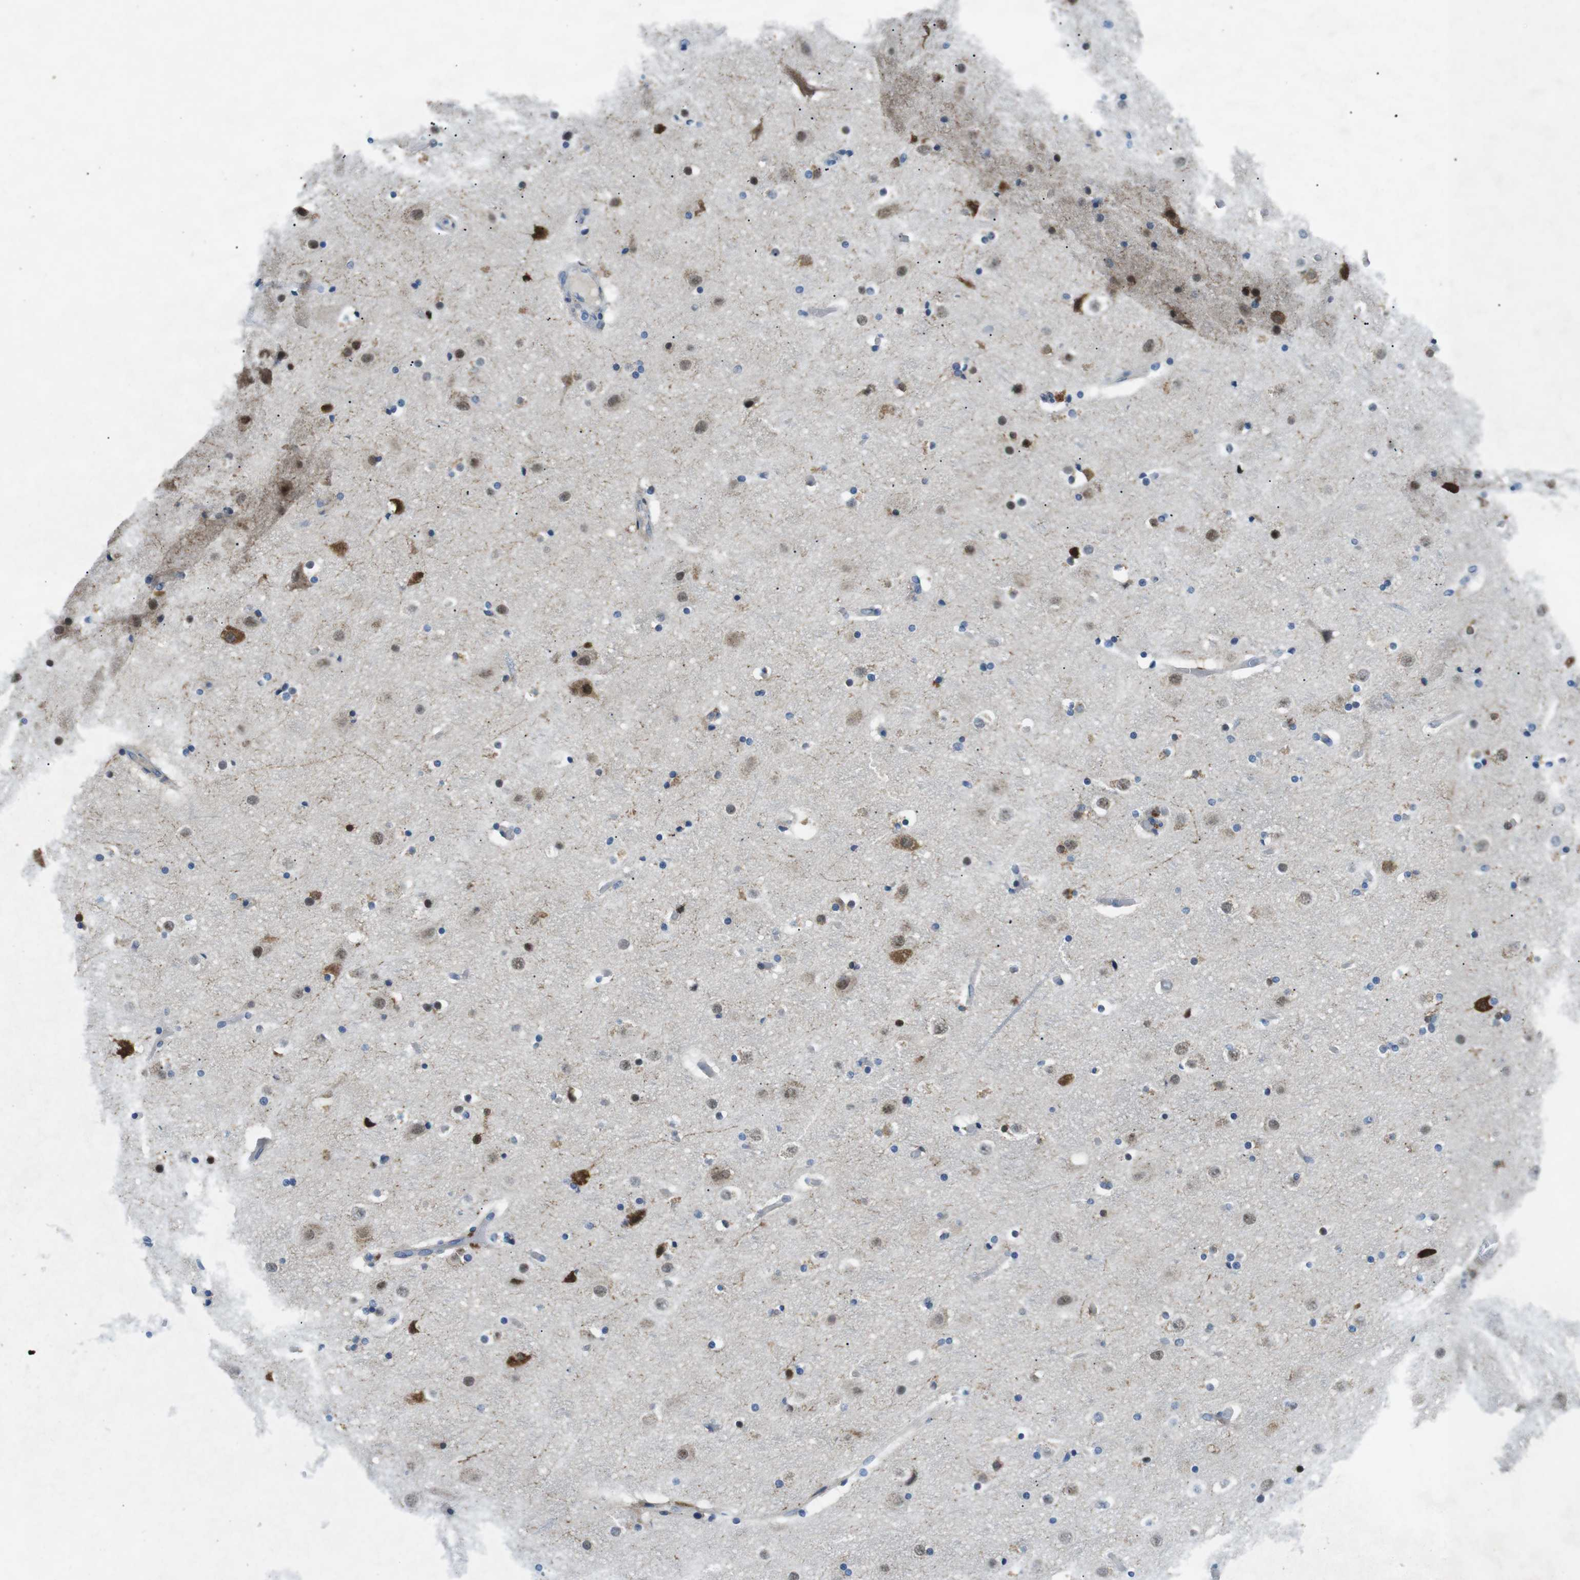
{"staining": {"intensity": "moderate", "quantity": "<25%", "location": "cytoplasmic/membranous"}, "tissue": "cerebral cortex", "cell_type": "Endothelial cells", "image_type": "normal", "snomed": [{"axis": "morphology", "description": "Normal tissue, NOS"}, {"axis": "topography", "description": "Cerebral cortex"}], "caption": "This photomicrograph reveals immunohistochemistry (IHC) staining of unremarkable cerebral cortex, with low moderate cytoplasmic/membranous staining in approximately <25% of endothelial cells.", "gene": "PHLDA1", "patient": {"sex": "male", "age": 57}}